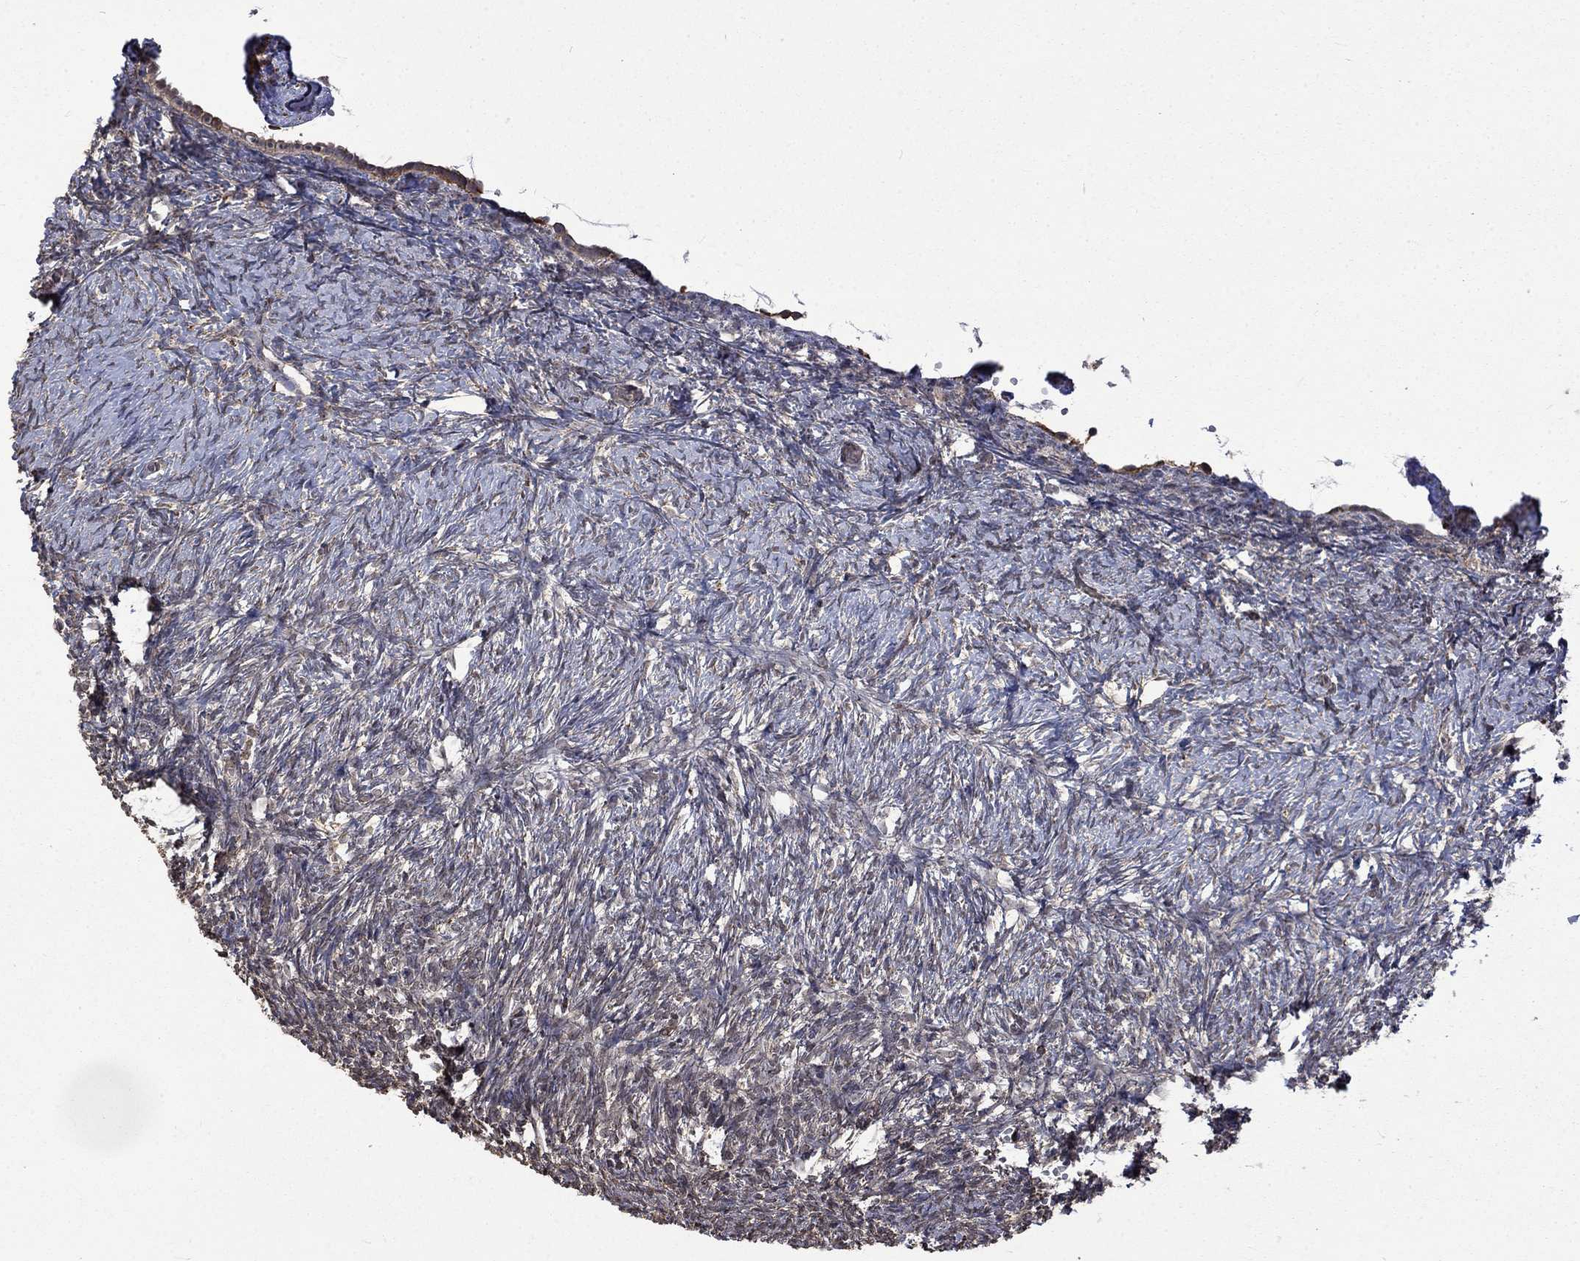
{"staining": {"intensity": "negative", "quantity": "none", "location": "none"}, "tissue": "ovary", "cell_type": "Ovarian stroma cells", "image_type": "normal", "snomed": [{"axis": "morphology", "description": "Normal tissue, NOS"}, {"axis": "topography", "description": "Ovary"}], "caption": "This is an IHC photomicrograph of unremarkable ovary. There is no positivity in ovarian stroma cells.", "gene": "ESRRA", "patient": {"sex": "female", "age": 43}}